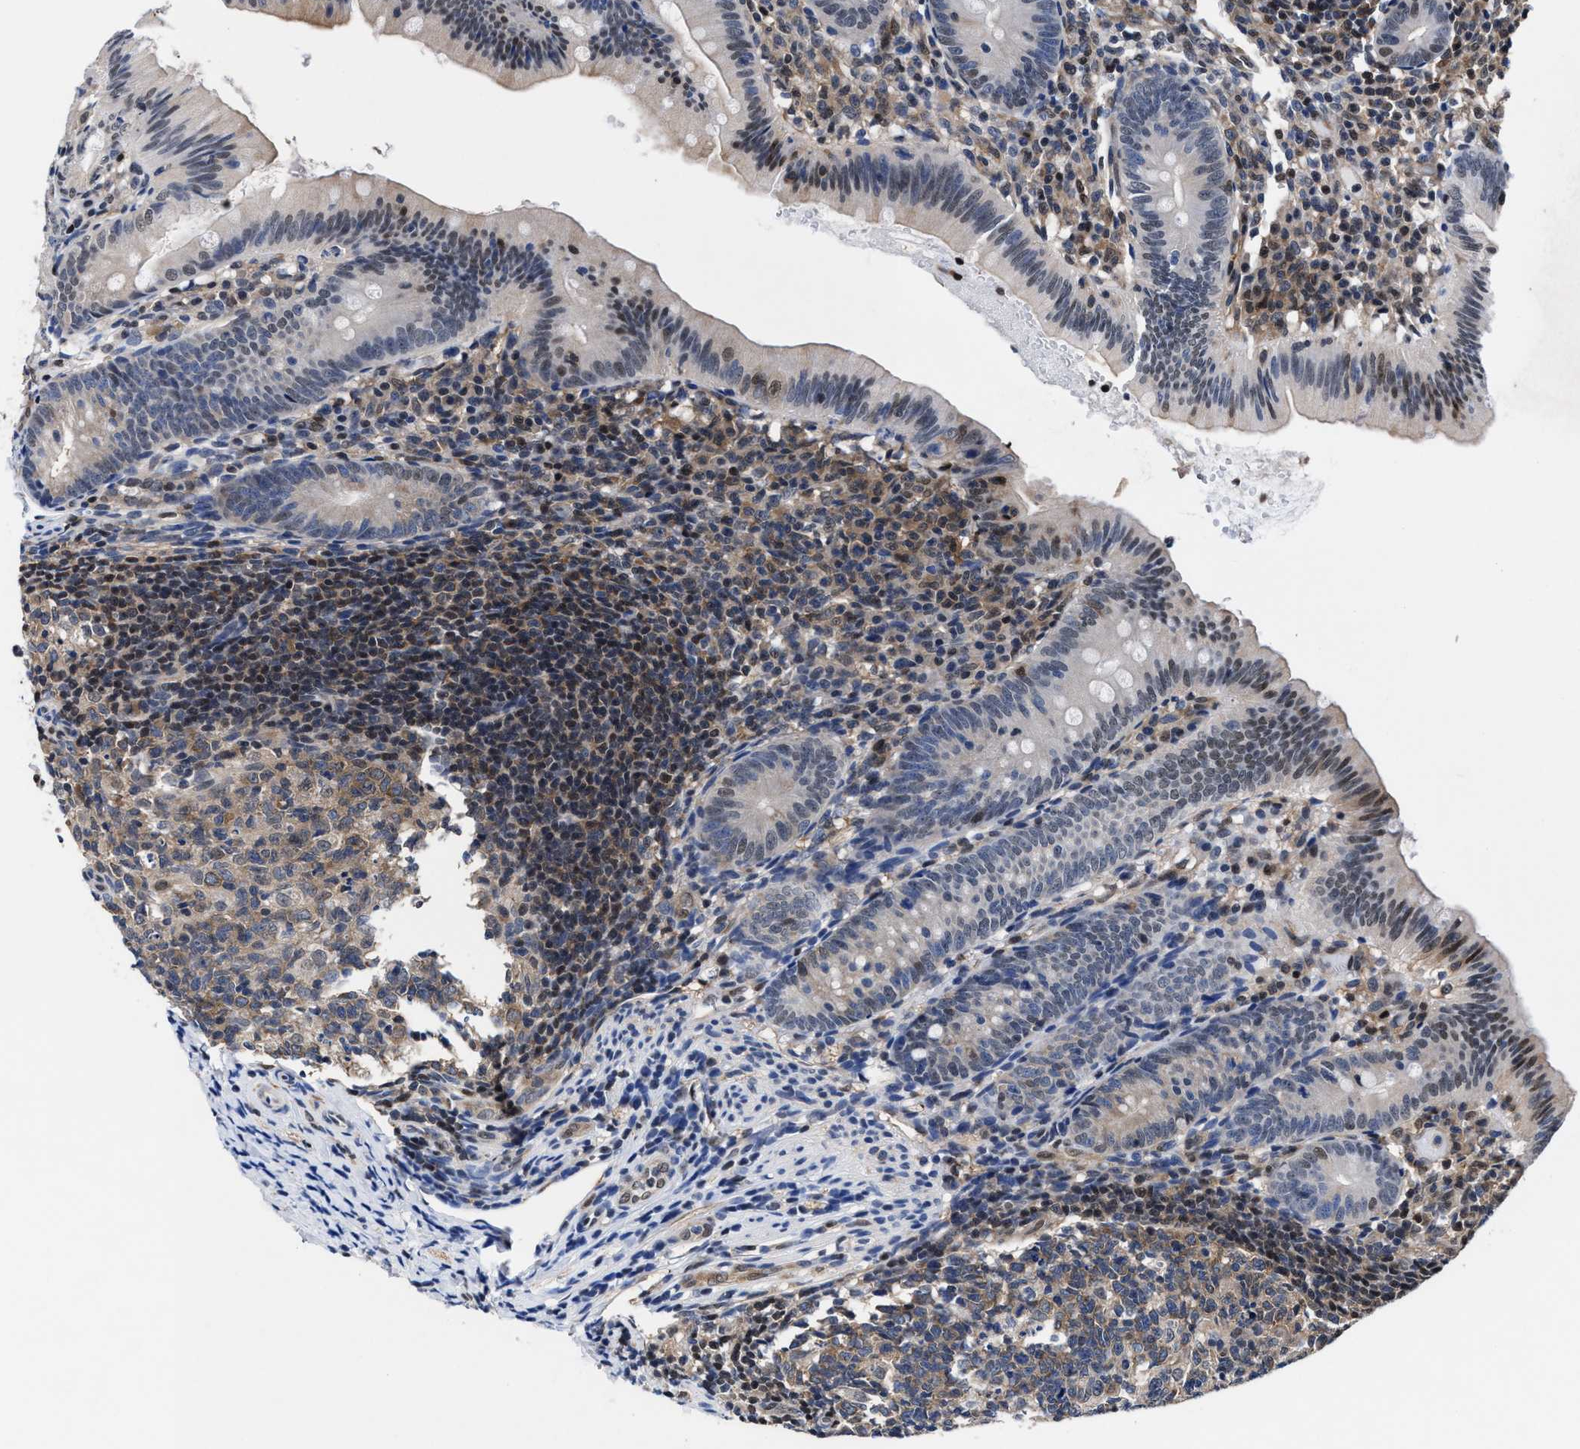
{"staining": {"intensity": "moderate", "quantity": "<25%", "location": "nuclear"}, "tissue": "appendix", "cell_type": "Glandular cells", "image_type": "normal", "snomed": [{"axis": "morphology", "description": "Normal tissue, NOS"}, {"axis": "topography", "description": "Appendix"}], "caption": "Protein expression analysis of benign human appendix reveals moderate nuclear positivity in approximately <25% of glandular cells. Immunohistochemistry stains the protein of interest in brown and the nuclei are stained blue.", "gene": "ACLY", "patient": {"sex": "male", "age": 1}}